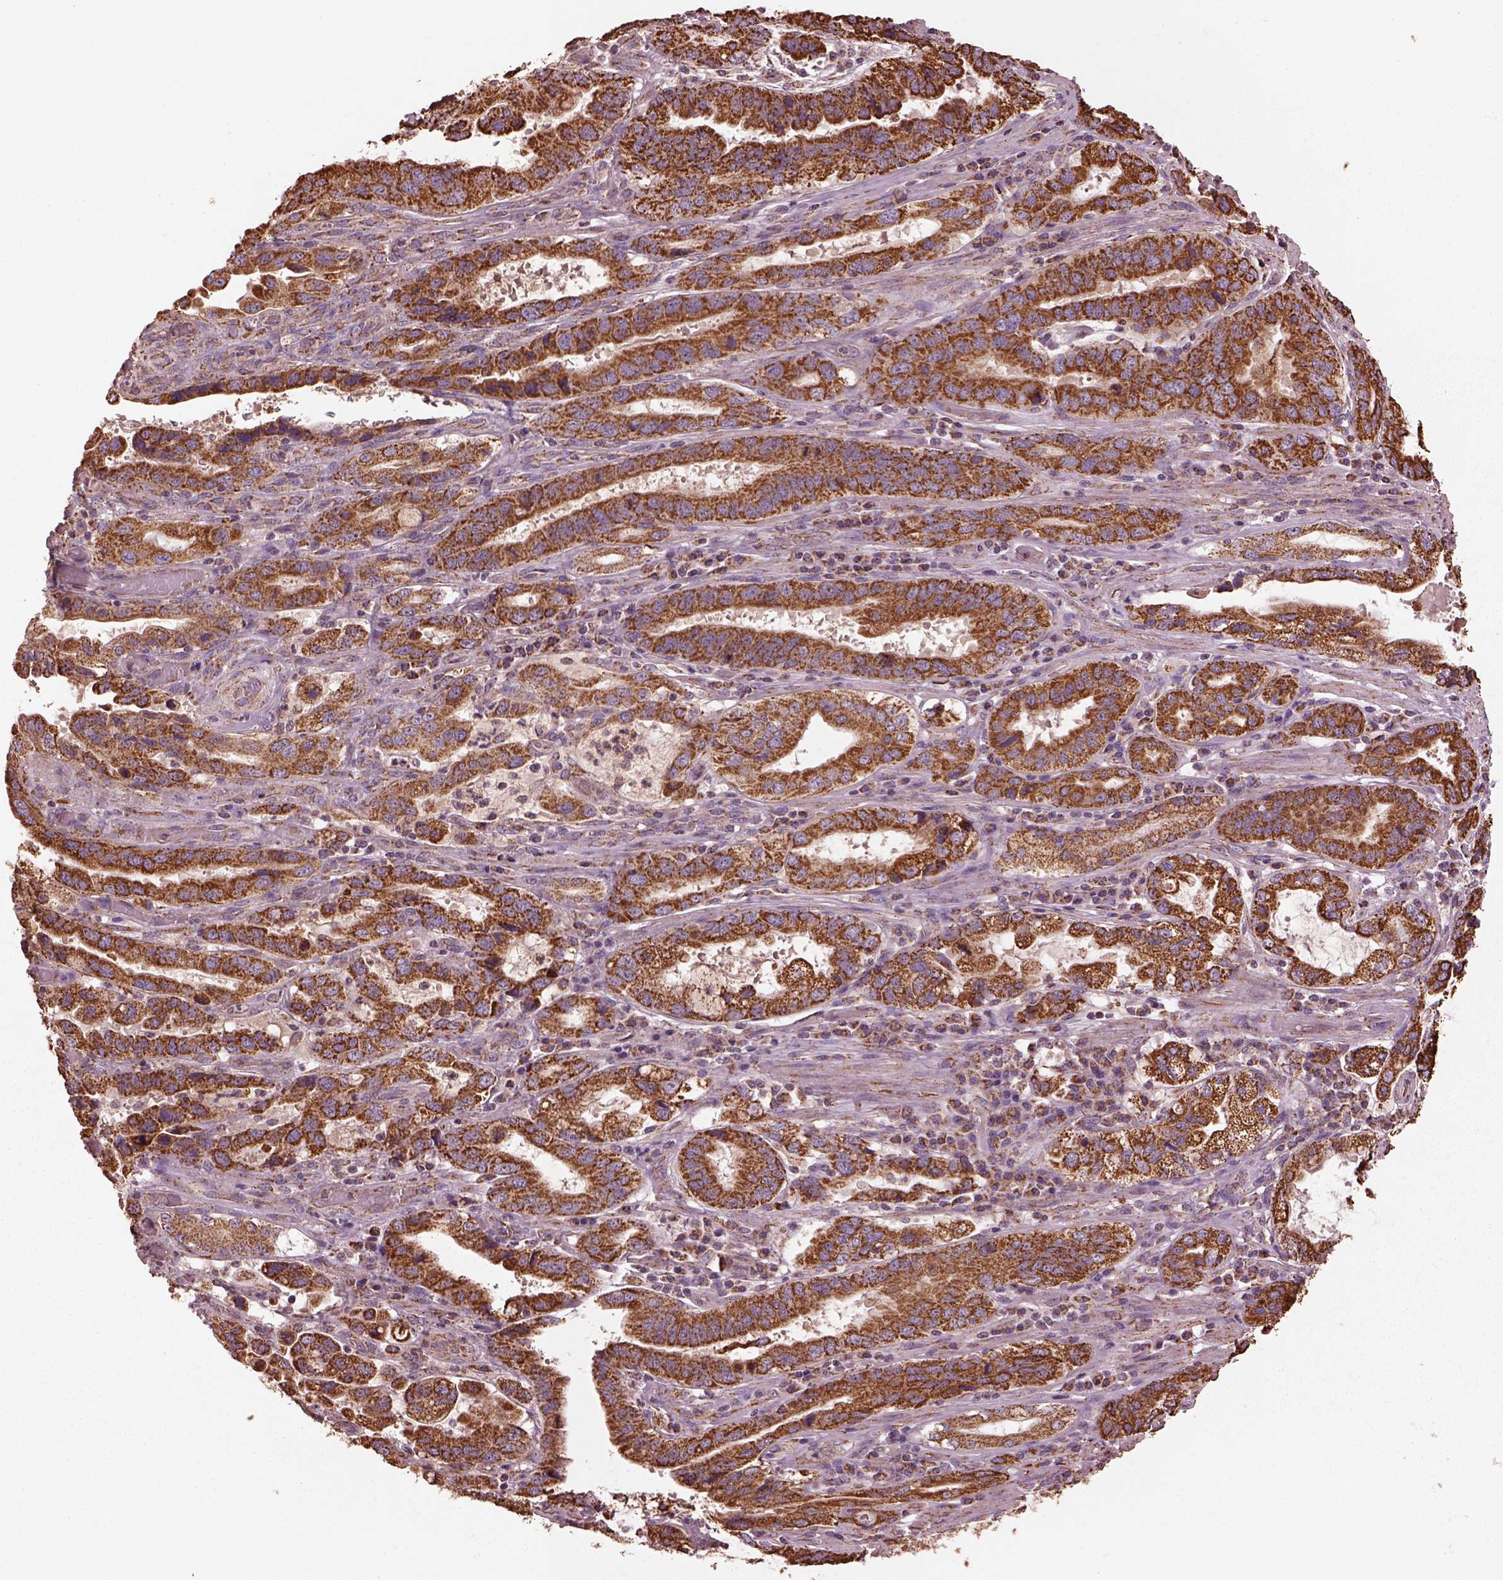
{"staining": {"intensity": "moderate", "quantity": ">75%", "location": "cytoplasmic/membranous"}, "tissue": "stomach cancer", "cell_type": "Tumor cells", "image_type": "cancer", "snomed": [{"axis": "morphology", "description": "Adenocarcinoma, NOS"}, {"axis": "topography", "description": "Stomach, lower"}], "caption": "Immunohistochemical staining of adenocarcinoma (stomach) shows medium levels of moderate cytoplasmic/membranous protein positivity in approximately >75% of tumor cells. The protein is shown in brown color, while the nuclei are stained blue.", "gene": "TMEM254", "patient": {"sex": "female", "age": 76}}